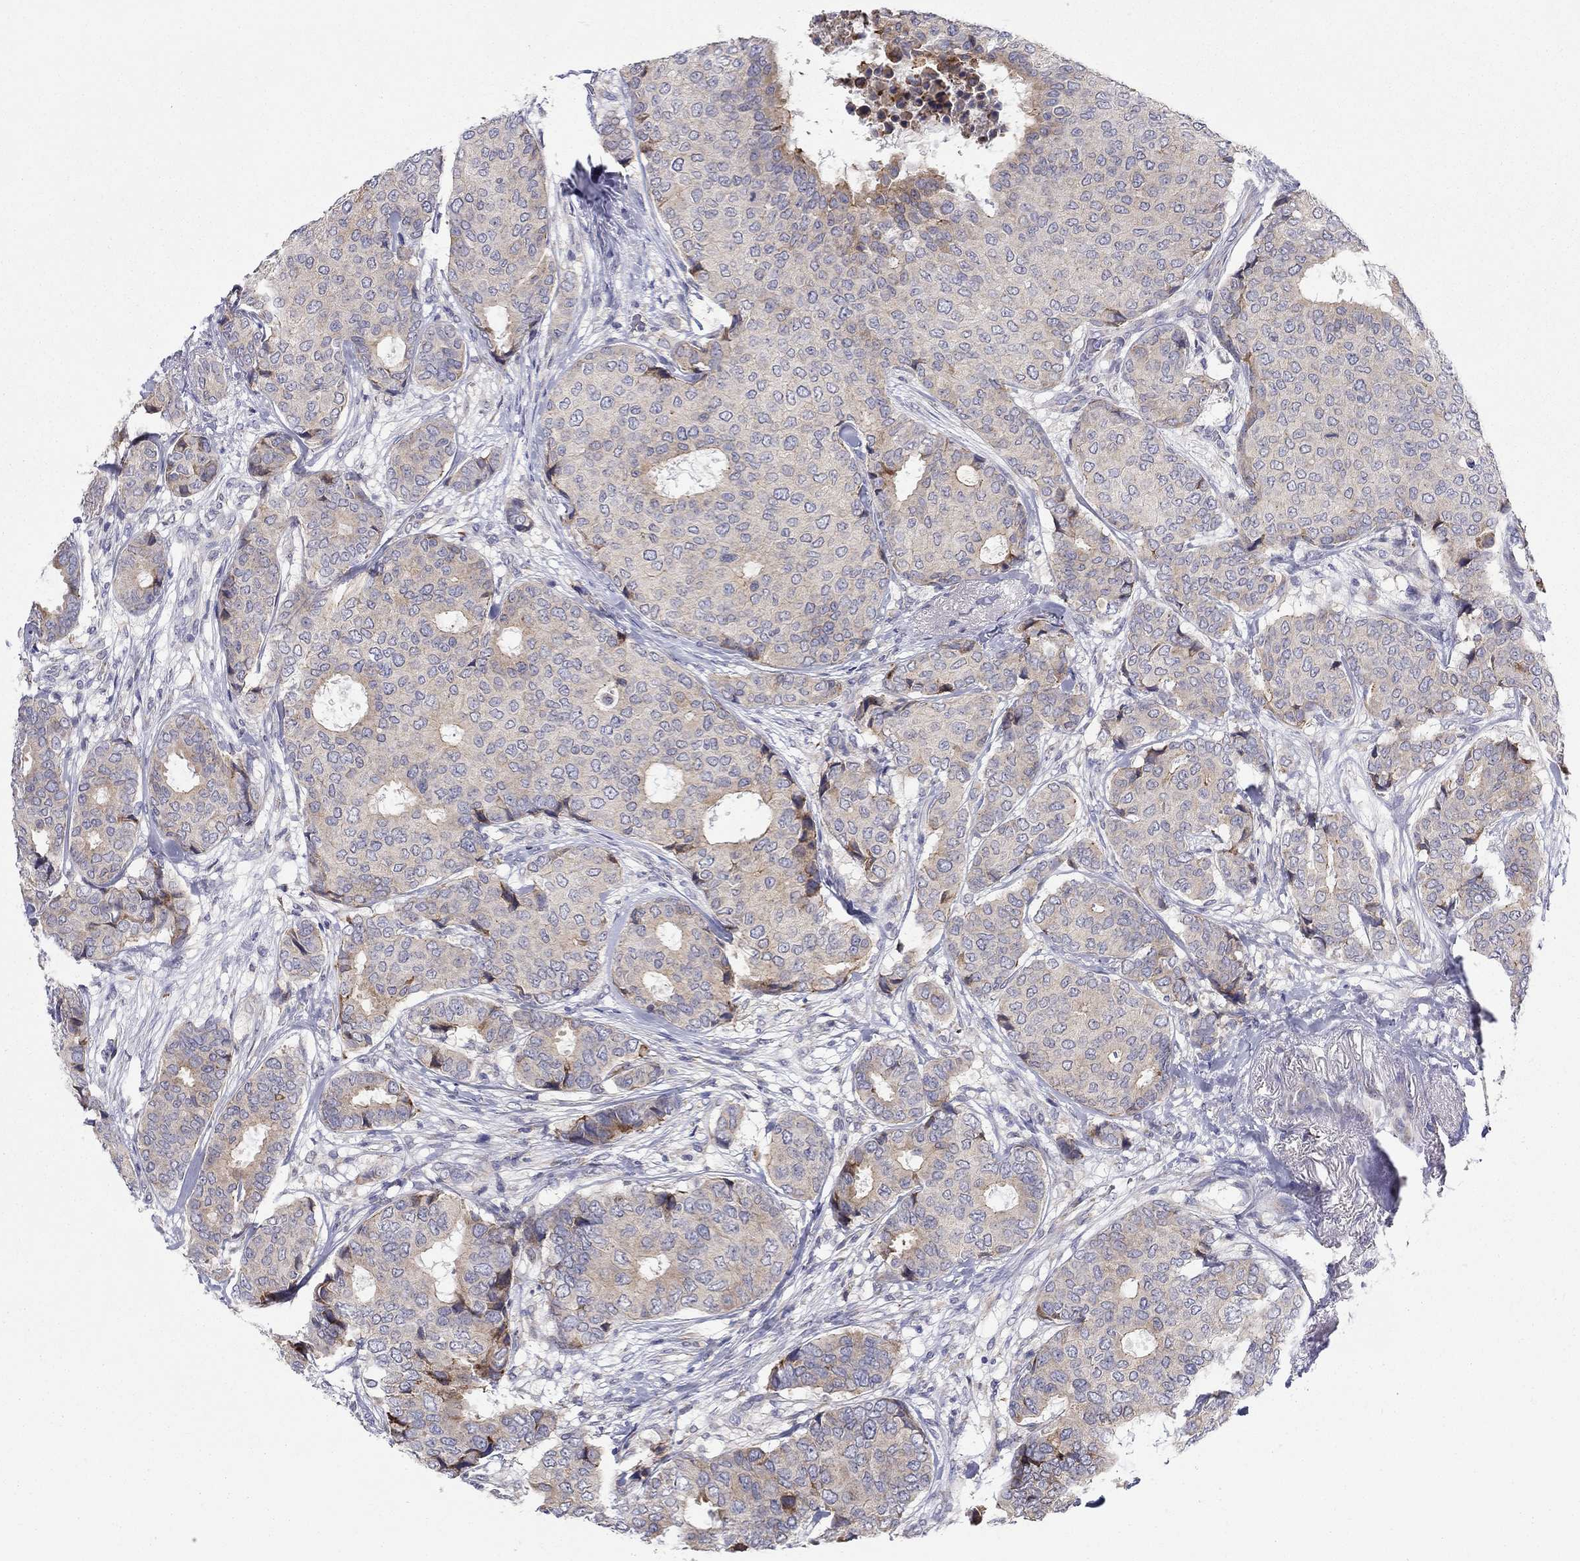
{"staining": {"intensity": "moderate", "quantity": "25%-75%", "location": "cytoplasmic/membranous"}, "tissue": "breast cancer", "cell_type": "Tumor cells", "image_type": "cancer", "snomed": [{"axis": "morphology", "description": "Duct carcinoma"}, {"axis": "topography", "description": "Breast"}], "caption": "Immunohistochemistry (IHC) image of human breast cancer stained for a protein (brown), which shows medium levels of moderate cytoplasmic/membranous staining in approximately 25%-75% of tumor cells.", "gene": "QRFPR", "patient": {"sex": "female", "age": 75}}